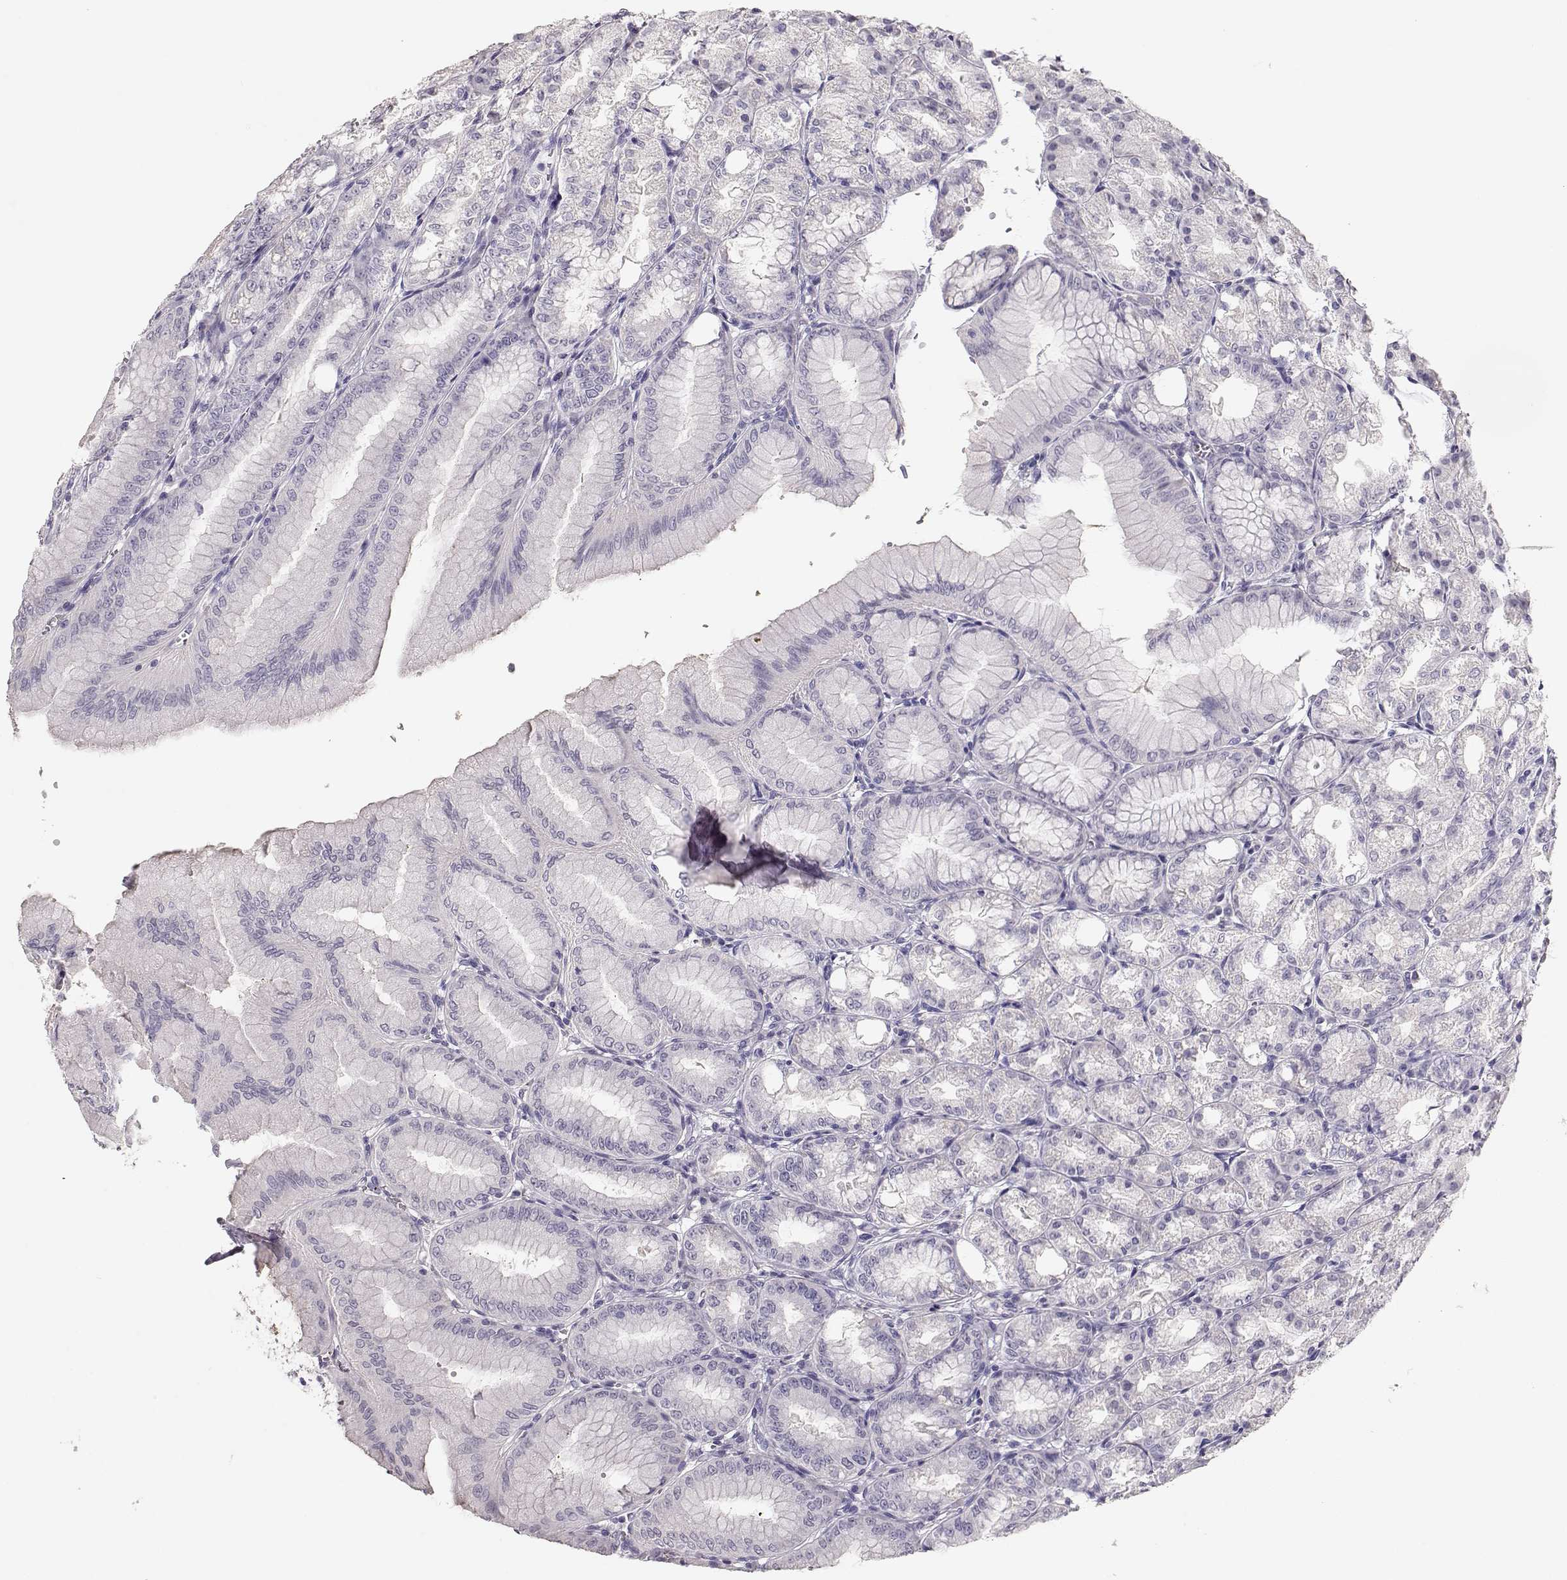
{"staining": {"intensity": "negative", "quantity": "none", "location": "none"}, "tissue": "stomach", "cell_type": "Glandular cells", "image_type": "normal", "snomed": [{"axis": "morphology", "description": "Normal tissue, NOS"}, {"axis": "topography", "description": "Stomach, lower"}], "caption": "IHC of normal human stomach shows no staining in glandular cells.", "gene": "MAGEC1", "patient": {"sex": "male", "age": 71}}